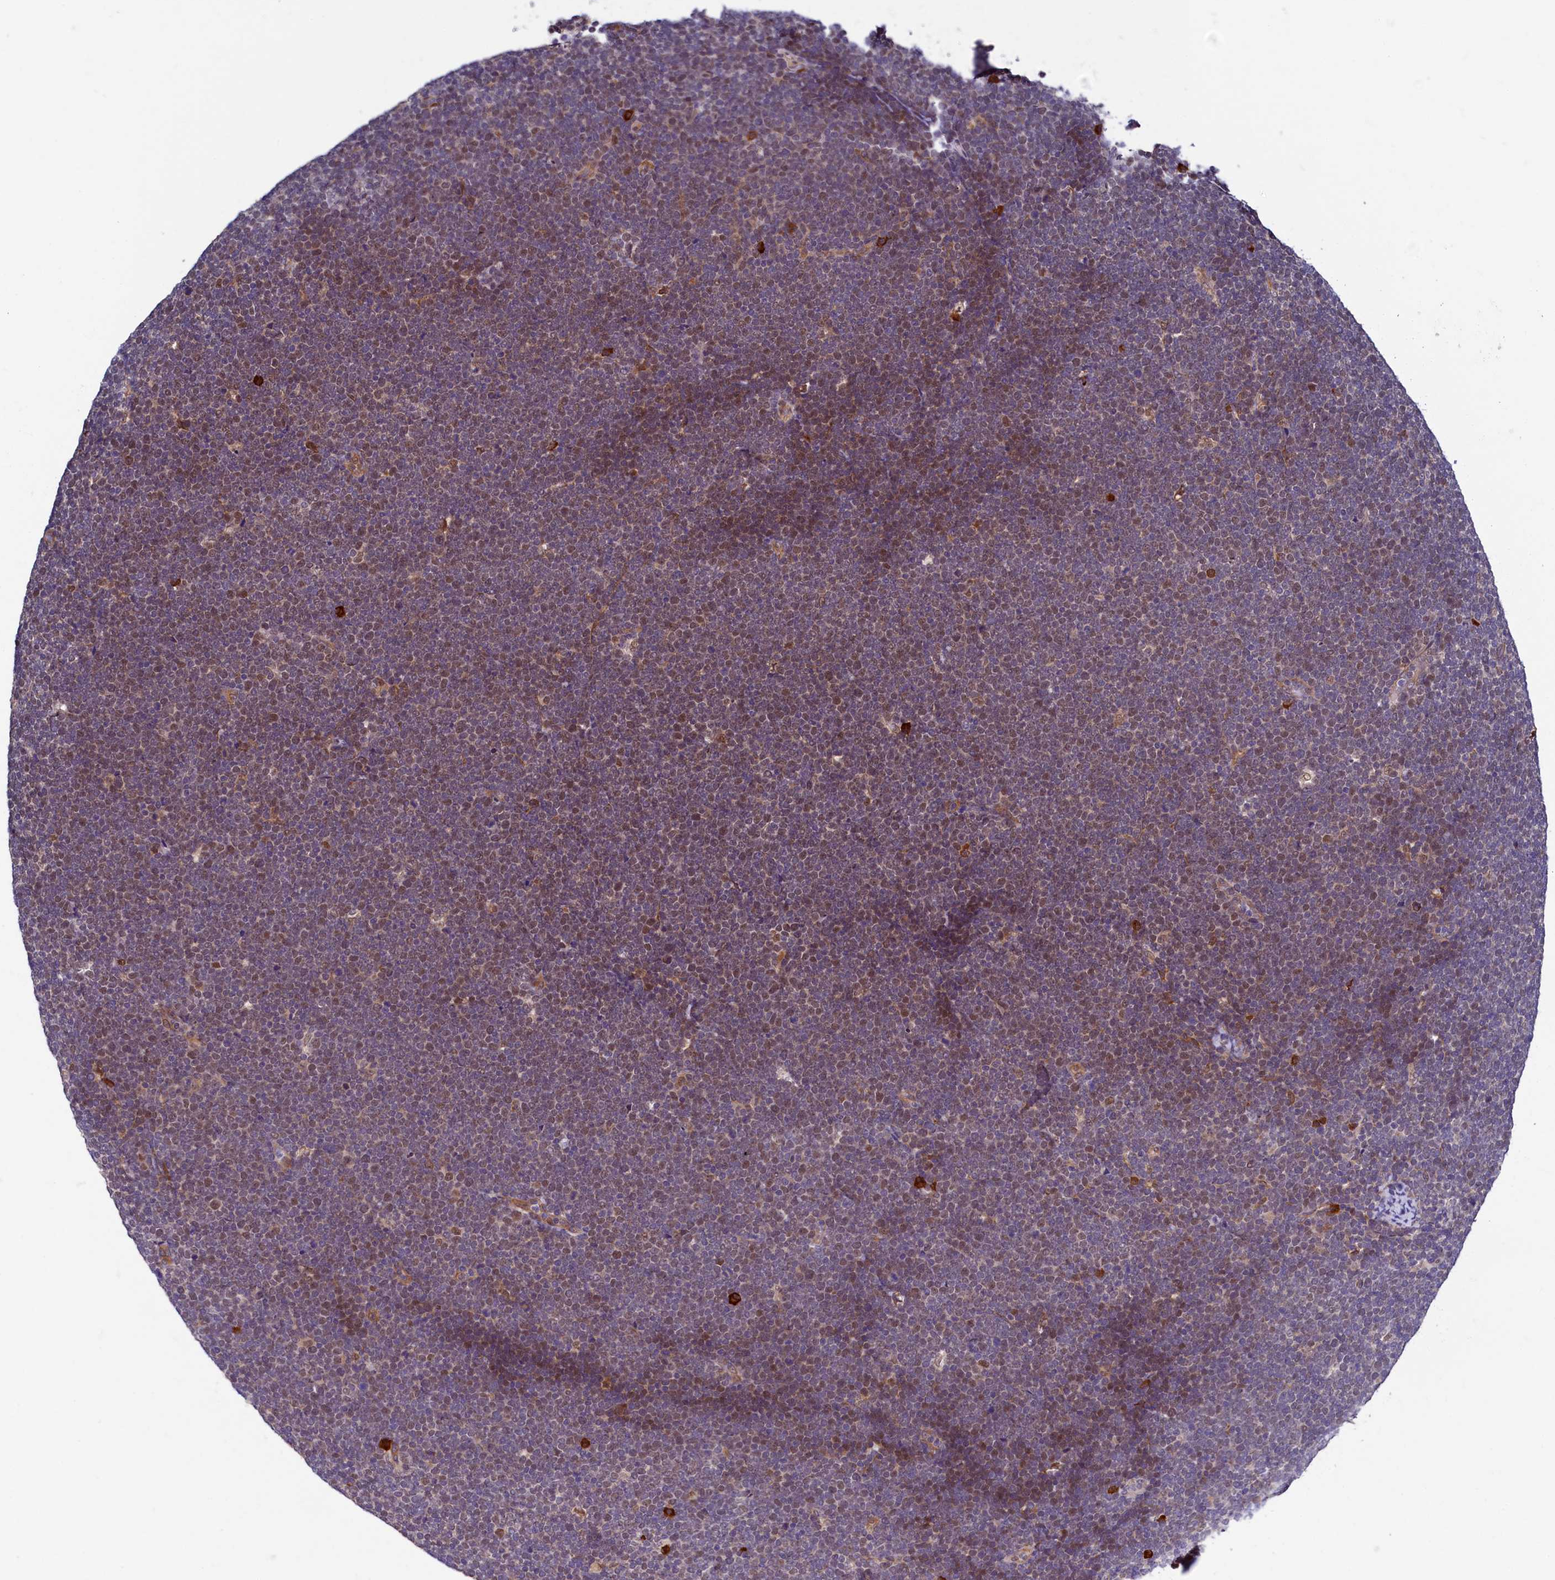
{"staining": {"intensity": "moderate", "quantity": "<25%", "location": "nuclear"}, "tissue": "lymphoma", "cell_type": "Tumor cells", "image_type": "cancer", "snomed": [{"axis": "morphology", "description": "Malignant lymphoma, non-Hodgkin's type, High grade"}, {"axis": "topography", "description": "Lymph node"}], "caption": "Tumor cells demonstrate low levels of moderate nuclear positivity in approximately <25% of cells in lymphoma.", "gene": "SLC16A14", "patient": {"sex": "male", "age": 13}}